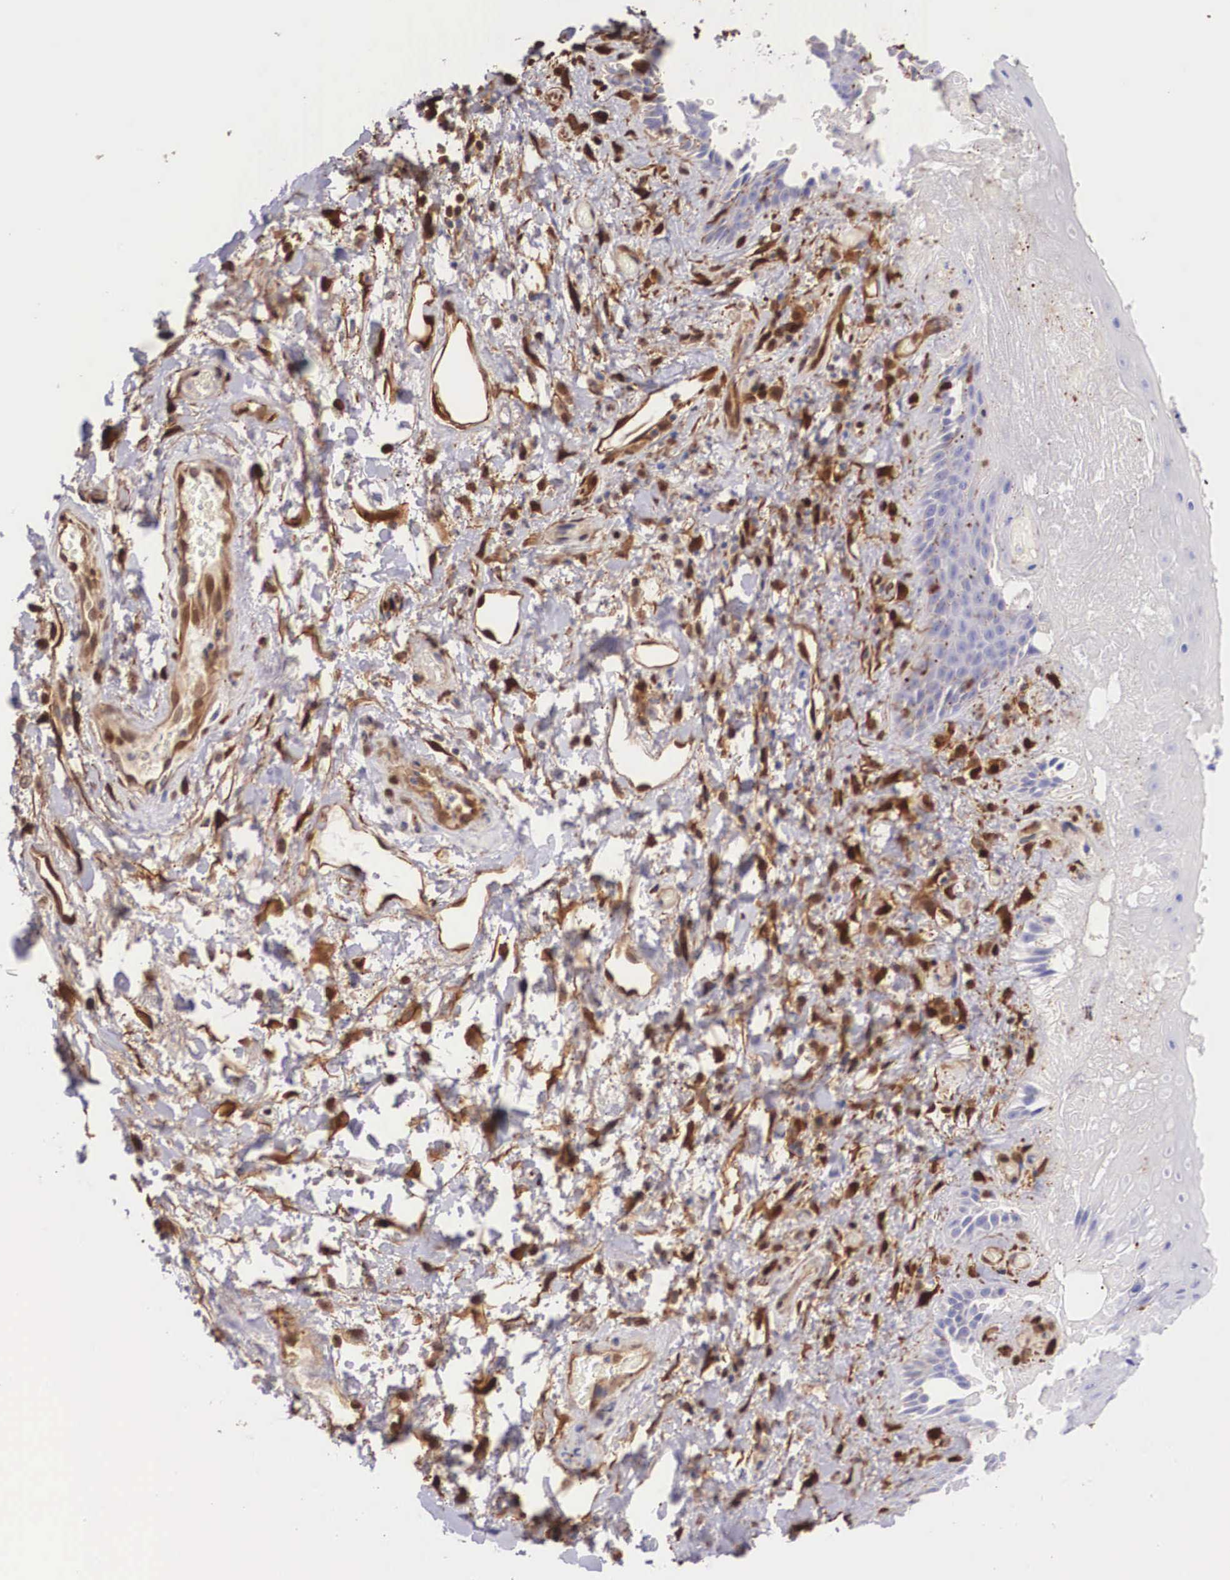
{"staining": {"intensity": "negative", "quantity": "none", "location": "none"}, "tissue": "skin", "cell_type": "Epidermal cells", "image_type": "normal", "snomed": [{"axis": "morphology", "description": "Normal tissue, NOS"}, {"axis": "topography", "description": "Anal"}], "caption": "IHC photomicrograph of unremarkable skin stained for a protein (brown), which reveals no positivity in epidermal cells. (DAB immunohistochemistry (IHC) visualized using brightfield microscopy, high magnification).", "gene": "LGALS1", "patient": {"sex": "male", "age": 78}}